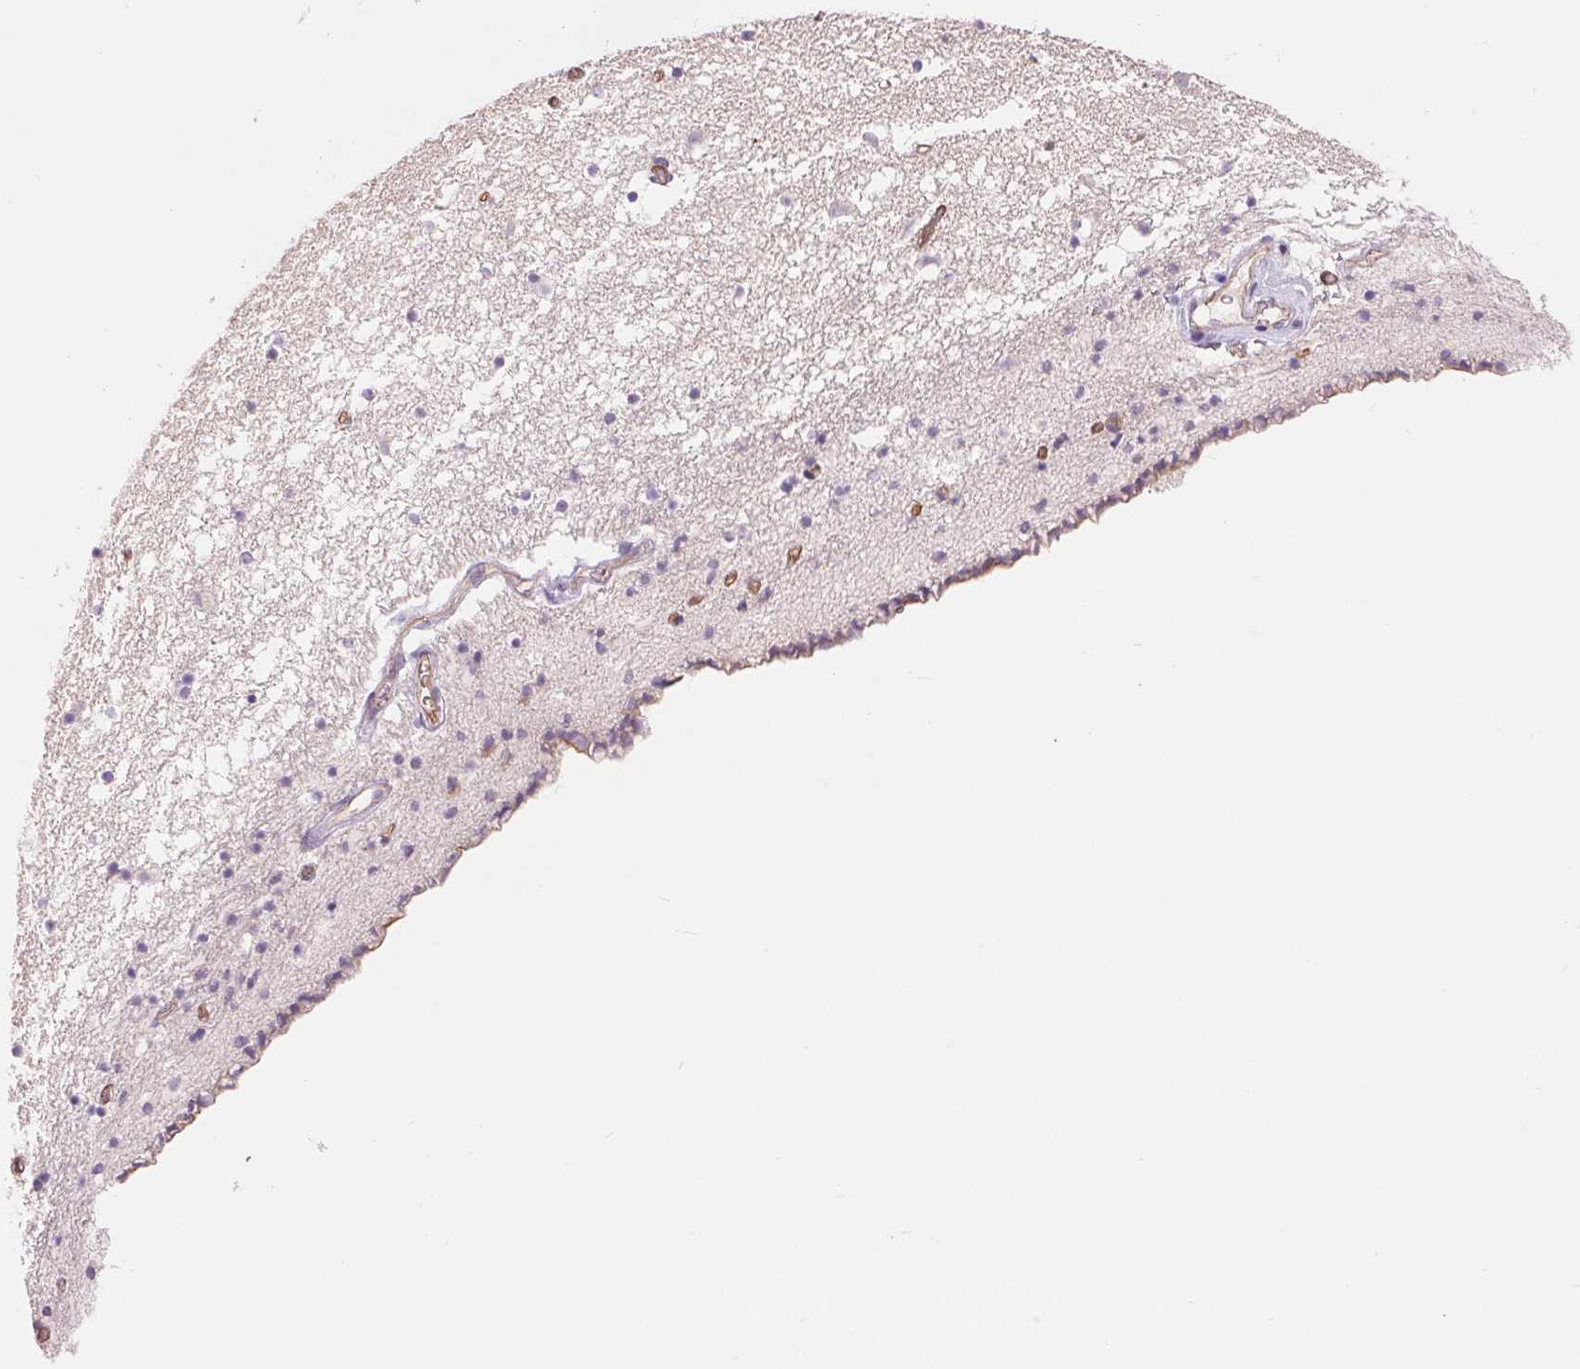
{"staining": {"intensity": "negative", "quantity": "none", "location": "none"}, "tissue": "caudate", "cell_type": "Glial cells", "image_type": "normal", "snomed": [{"axis": "morphology", "description": "Normal tissue, NOS"}, {"axis": "topography", "description": "Lateral ventricle wall"}], "caption": "Immunohistochemical staining of unremarkable human caudate reveals no significant positivity in glial cells. (DAB immunohistochemistry (IHC), high magnification).", "gene": "DIXDC1", "patient": {"sex": "female", "age": 42}}